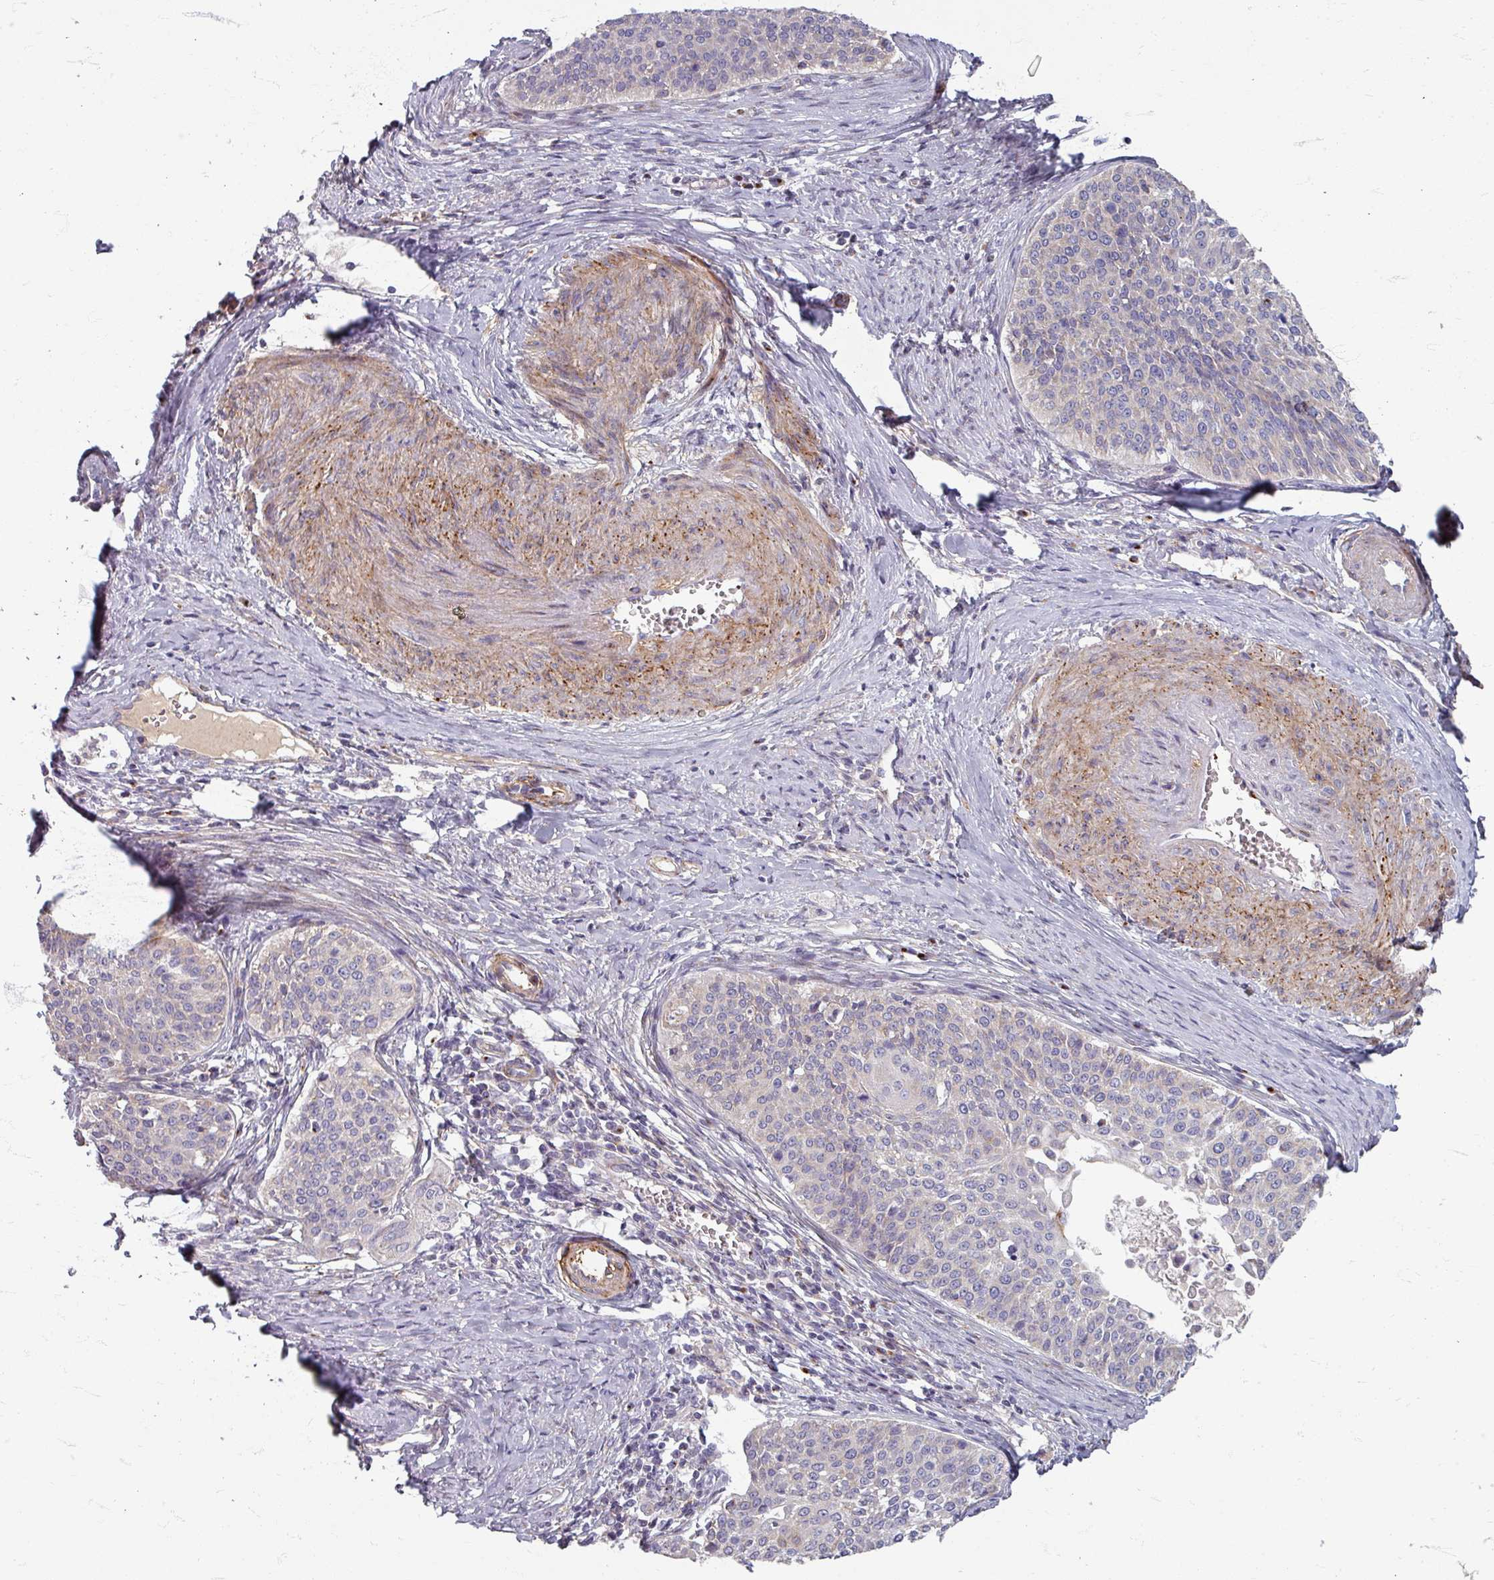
{"staining": {"intensity": "negative", "quantity": "none", "location": "none"}, "tissue": "cervical cancer", "cell_type": "Tumor cells", "image_type": "cancer", "snomed": [{"axis": "morphology", "description": "Squamous cell carcinoma, NOS"}, {"axis": "topography", "description": "Cervix"}], "caption": "High magnification brightfield microscopy of cervical cancer (squamous cell carcinoma) stained with DAB (brown) and counterstained with hematoxylin (blue): tumor cells show no significant expression.", "gene": "GABARAPL1", "patient": {"sex": "female", "age": 44}}